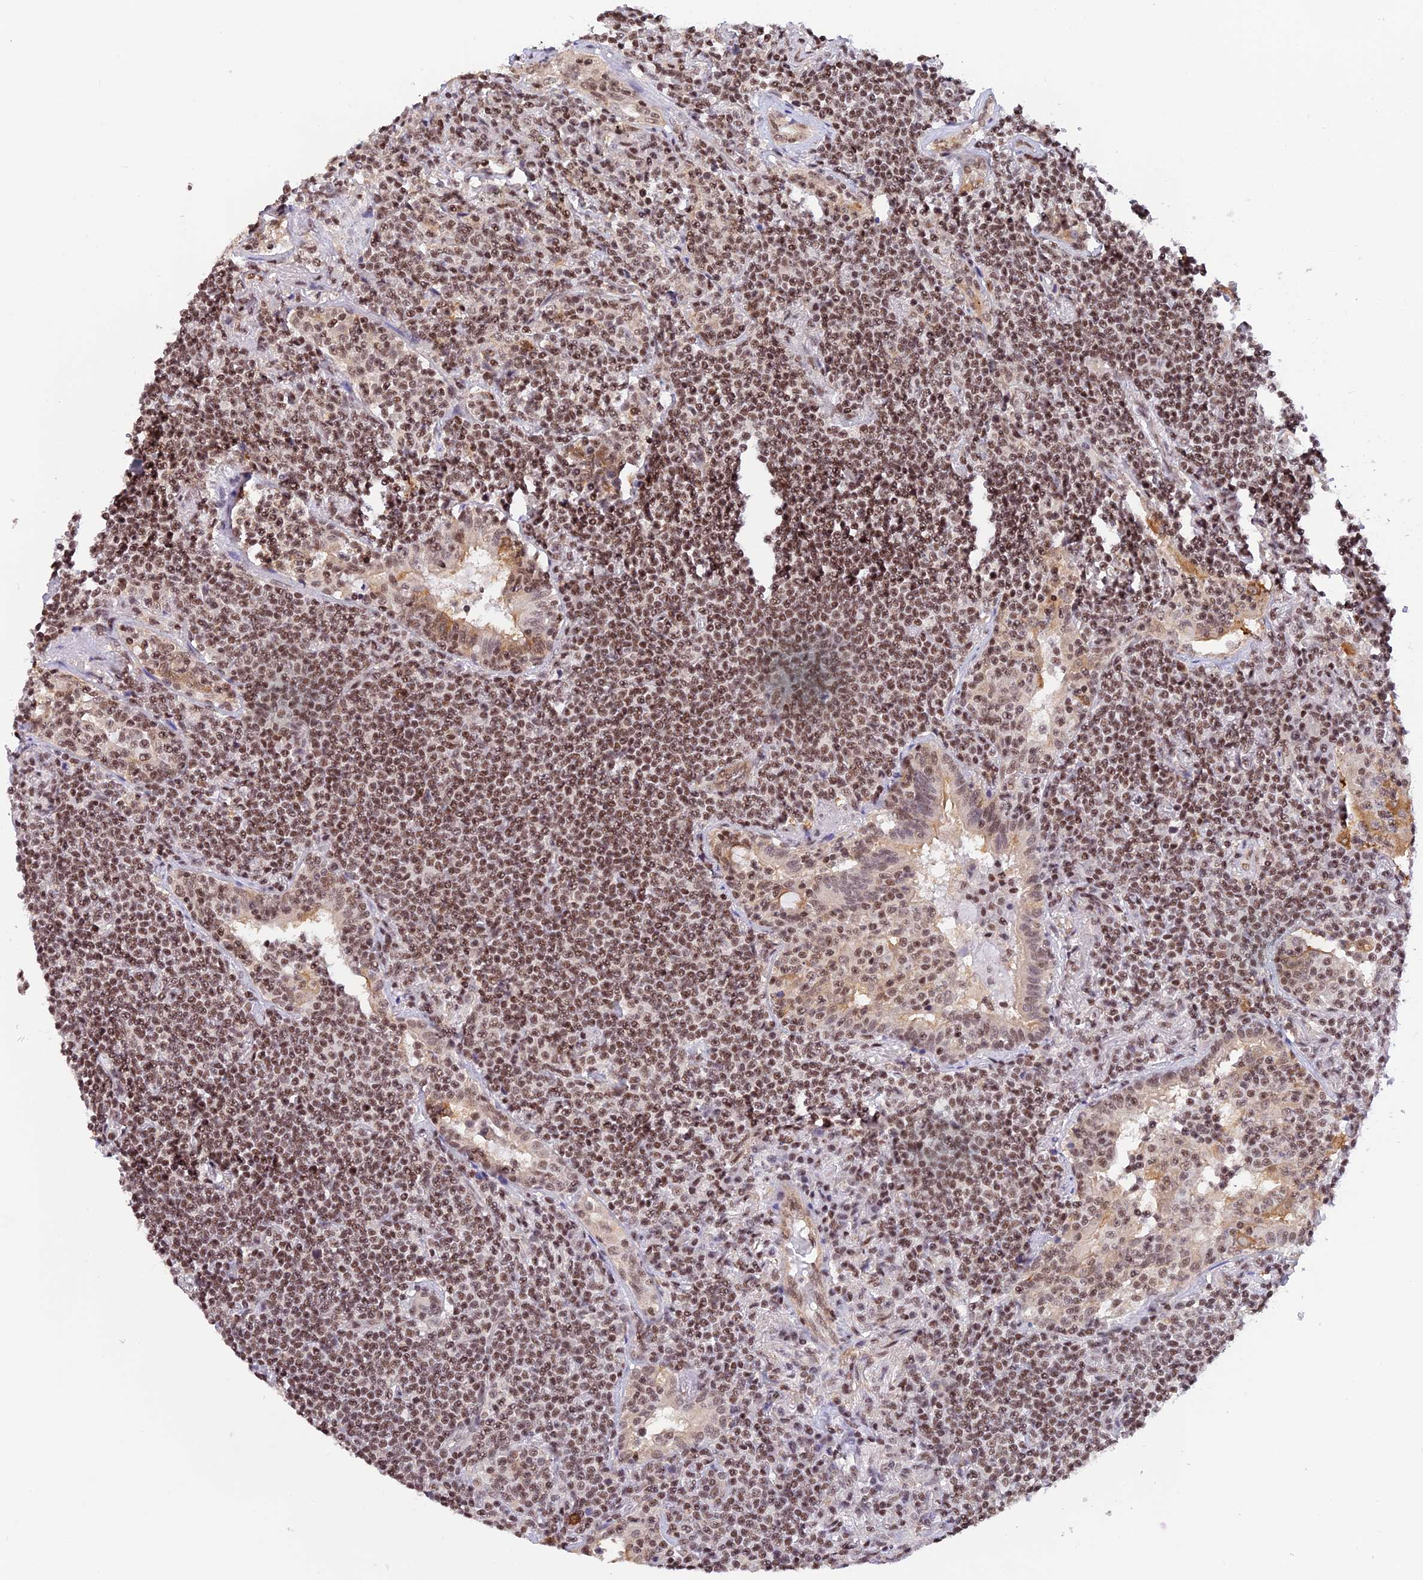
{"staining": {"intensity": "moderate", "quantity": ">75%", "location": "nuclear"}, "tissue": "lymphoma", "cell_type": "Tumor cells", "image_type": "cancer", "snomed": [{"axis": "morphology", "description": "Malignant lymphoma, non-Hodgkin's type, Low grade"}, {"axis": "topography", "description": "Lung"}], "caption": "A high-resolution photomicrograph shows IHC staining of lymphoma, which shows moderate nuclear staining in approximately >75% of tumor cells. The protein of interest is shown in brown color, while the nuclei are stained blue.", "gene": "THAP11", "patient": {"sex": "female", "age": 71}}